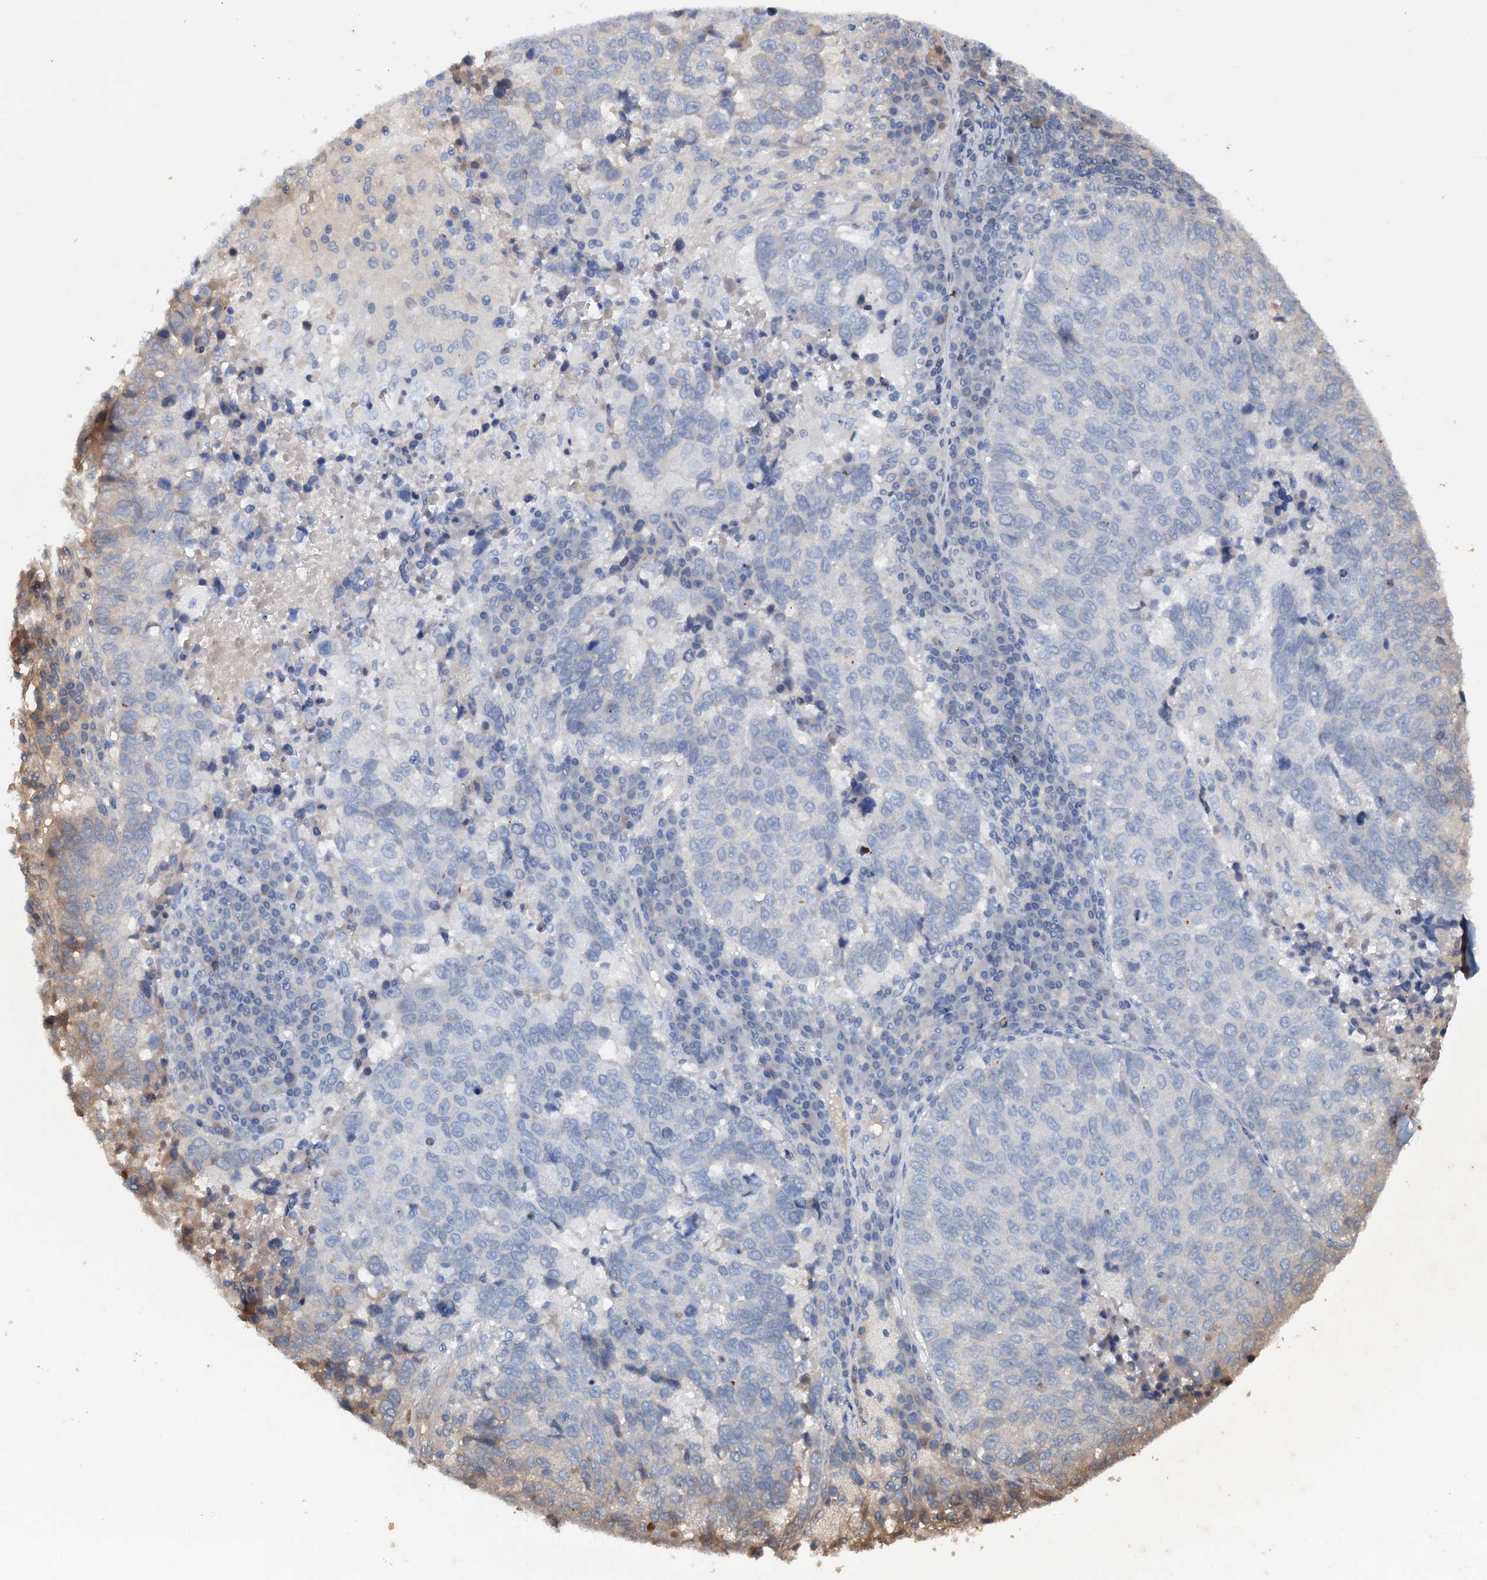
{"staining": {"intensity": "negative", "quantity": "none", "location": "none"}, "tissue": "lung cancer", "cell_type": "Tumor cells", "image_type": "cancer", "snomed": [{"axis": "morphology", "description": "Squamous cell carcinoma, NOS"}, {"axis": "topography", "description": "Lung"}], "caption": "This photomicrograph is of lung squamous cell carcinoma stained with IHC to label a protein in brown with the nuclei are counter-stained blue. There is no positivity in tumor cells.", "gene": "PTGES3", "patient": {"sex": "male", "age": 73}}